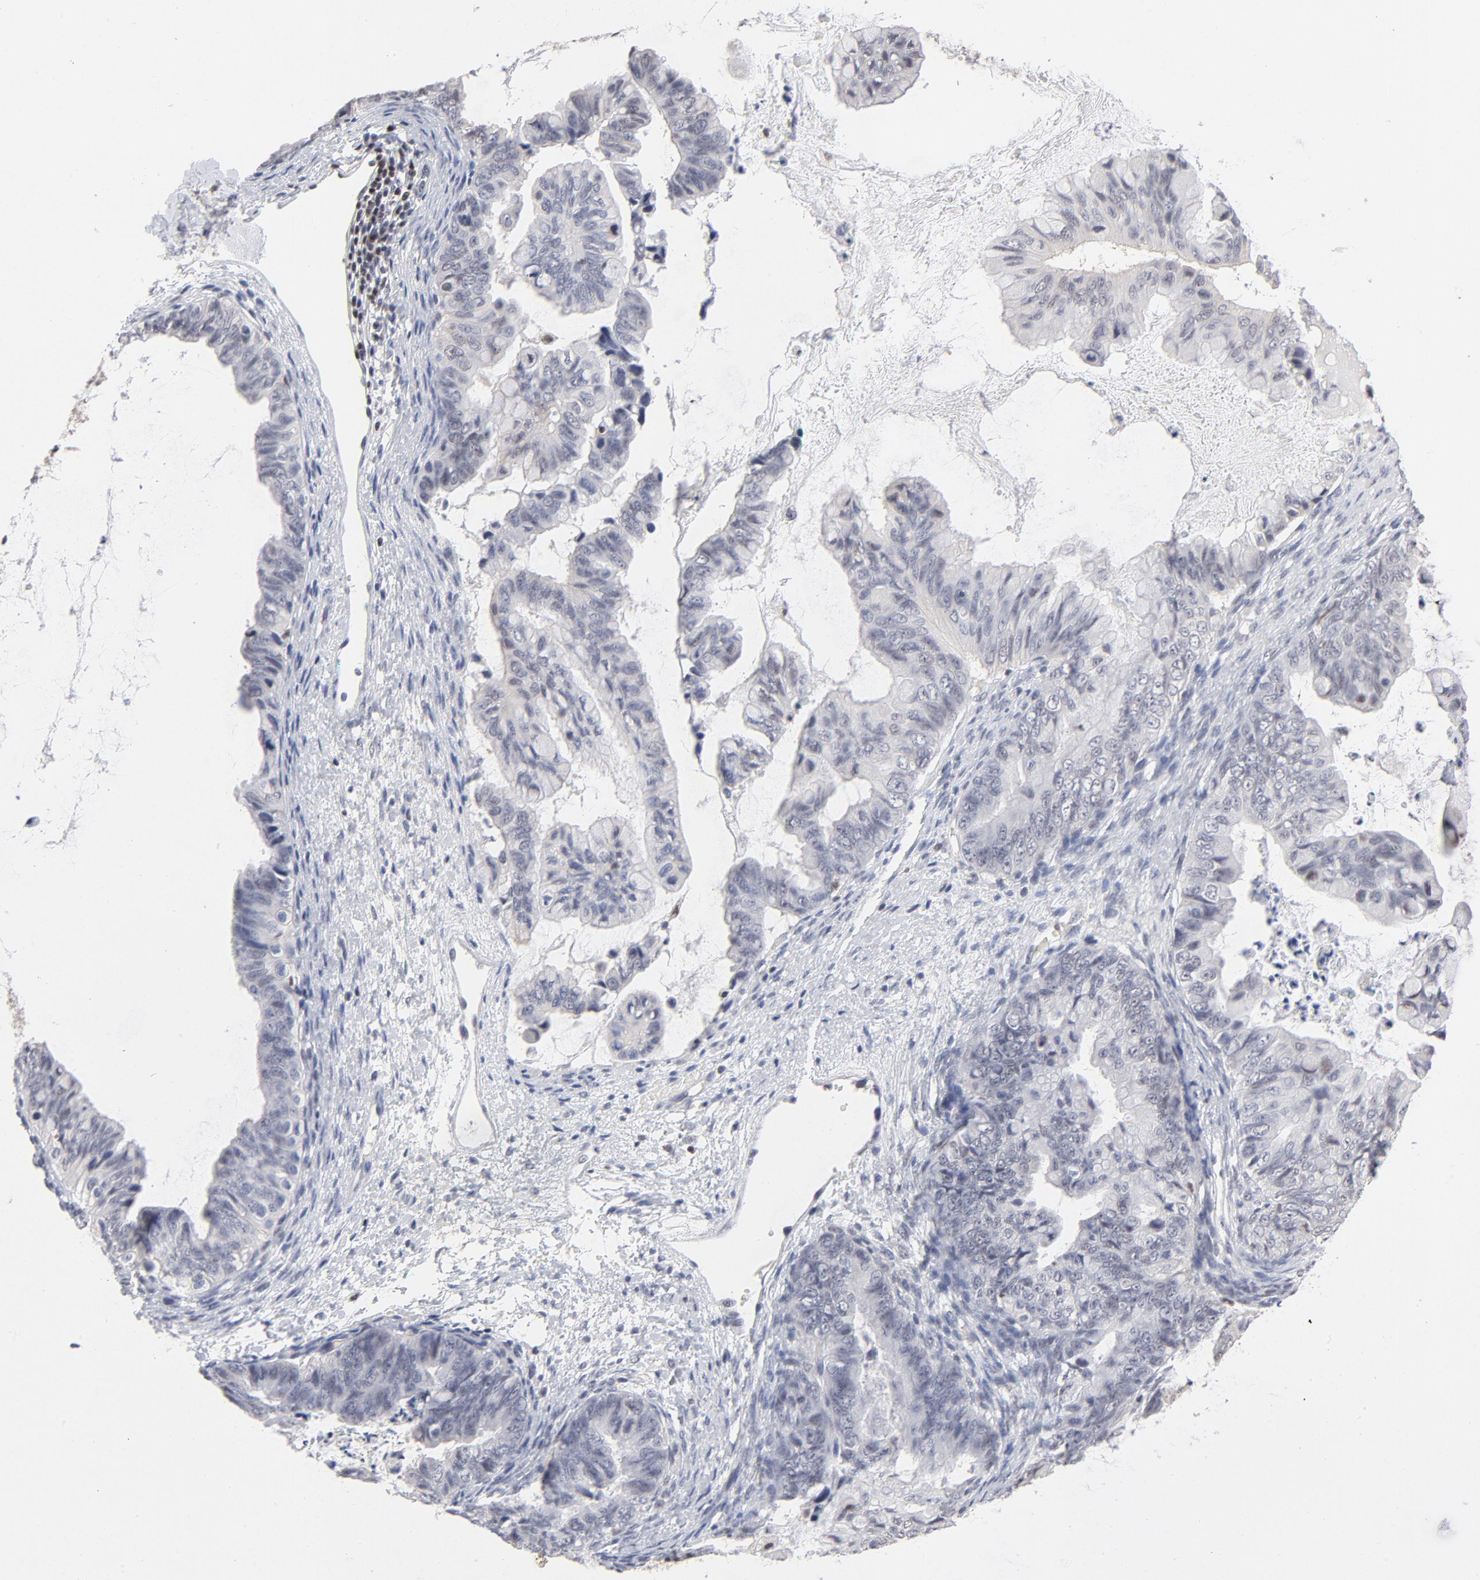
{"staining": {"intensity": "negative", "quantity": "none", "location": "none"}, "tissue": "ovarian cancer", "cell_type": "Tumor cells", "image_type": "cancer", "snomed": [{"axis": "morphology", "description": "Cystadenocarcinoma, mucinous, NOS"}, {"axis": "topography", "description": "Ovary"}], "caption": "Image shows no significant protein positivity in tumor cells of ovarian cancer.", "gene": "MAX", "patient": {"sex": "female", "age": 36}}